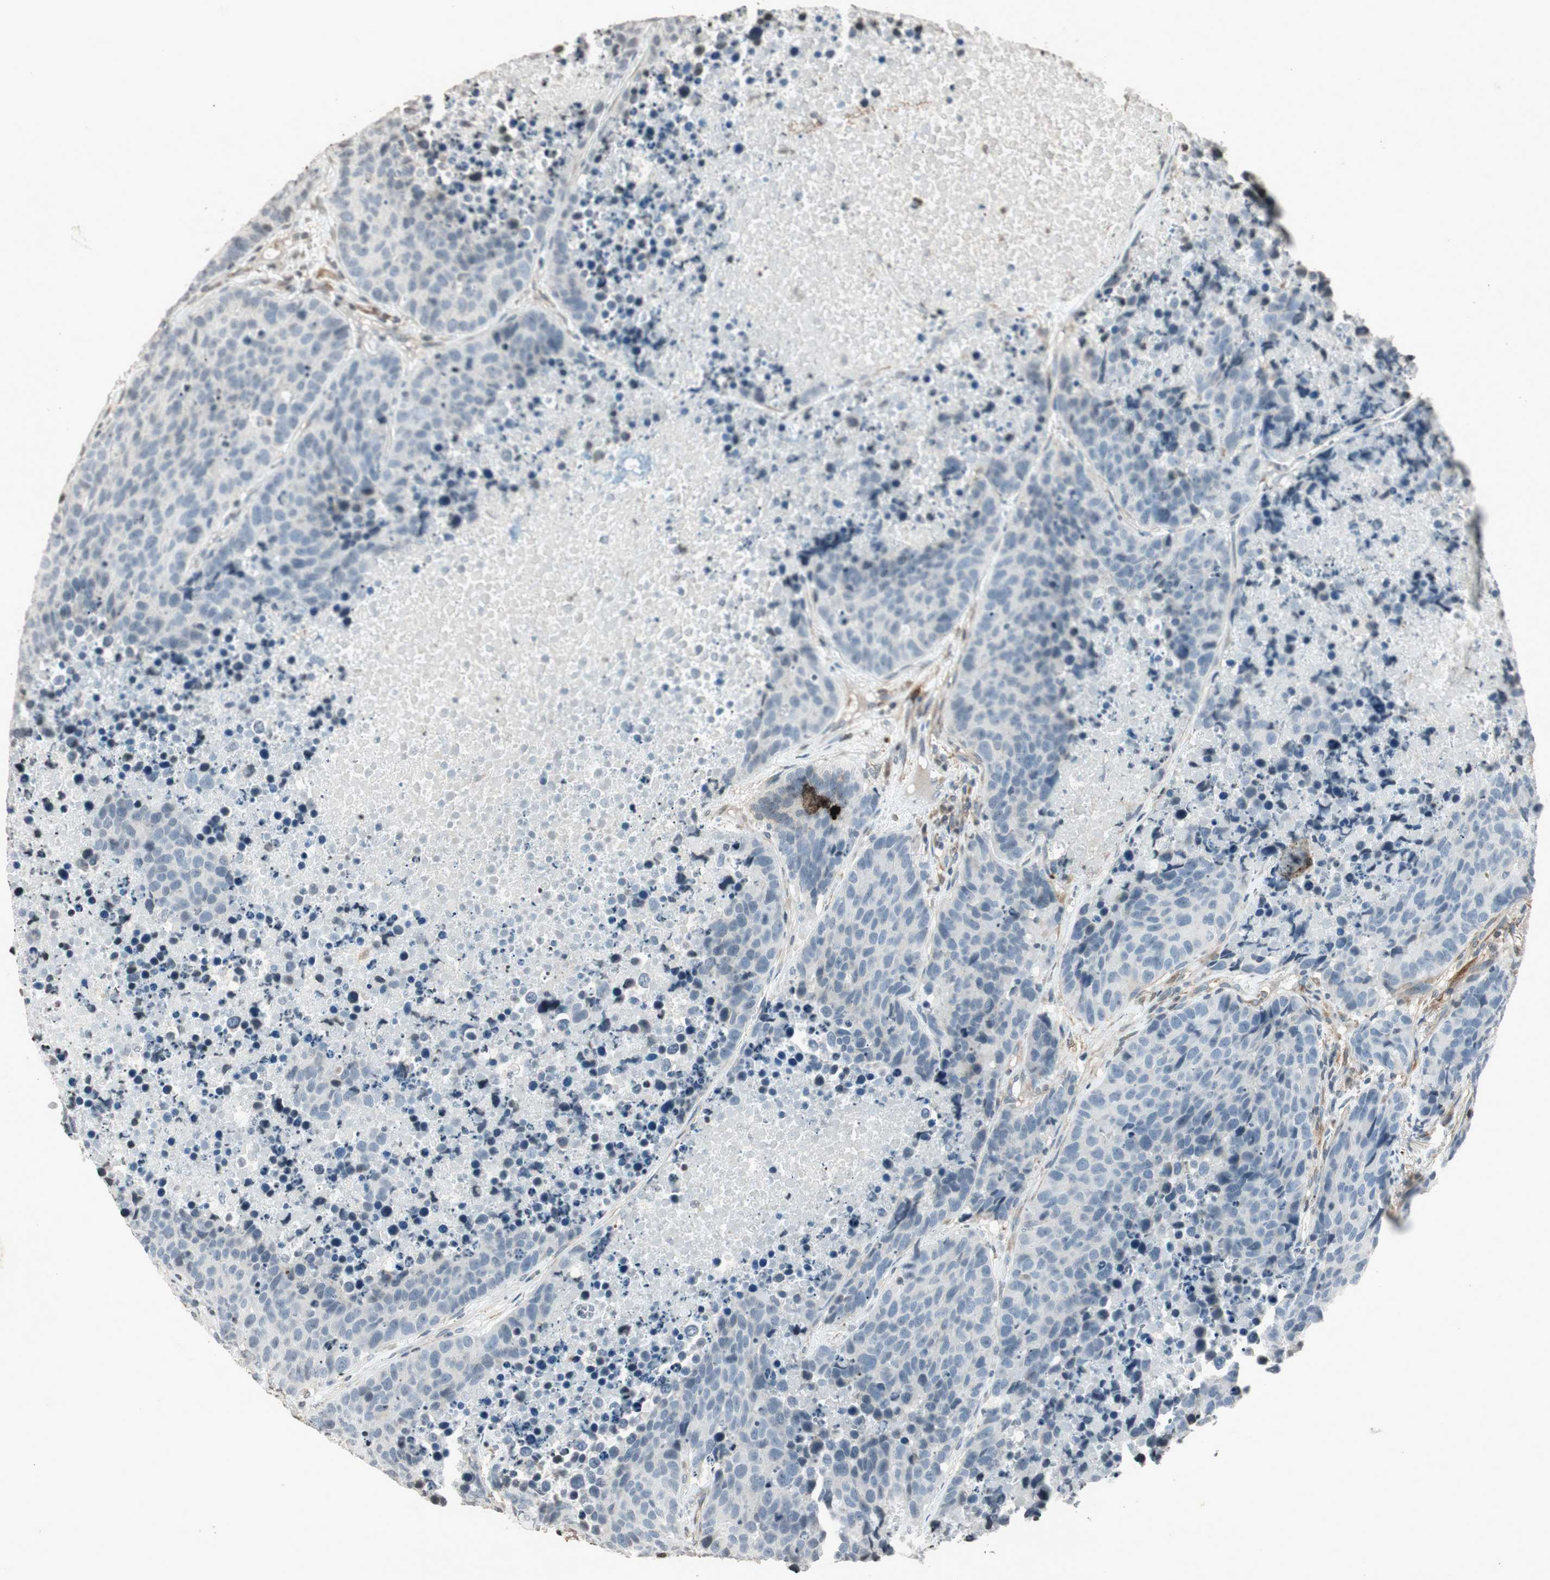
{"staining": {"intensity": "negative", "quantity": "none", "location": "none"}, "tissue": "carcinoid", "cell_type": "Tumor cells", "image_type": "cancer", "snomed": [{"axis": "morphology", "description": "Carcinoid, malignant, NOS"}, {"axis": "topography", "description": "Lung"}], "caption": "Human carcinoid stained for a protein using immunohistochemistry (IHC) reveals no positivity in tumor cells.", "gene": "PRKG1", "patient": {"sex": "male", "age": 60}}